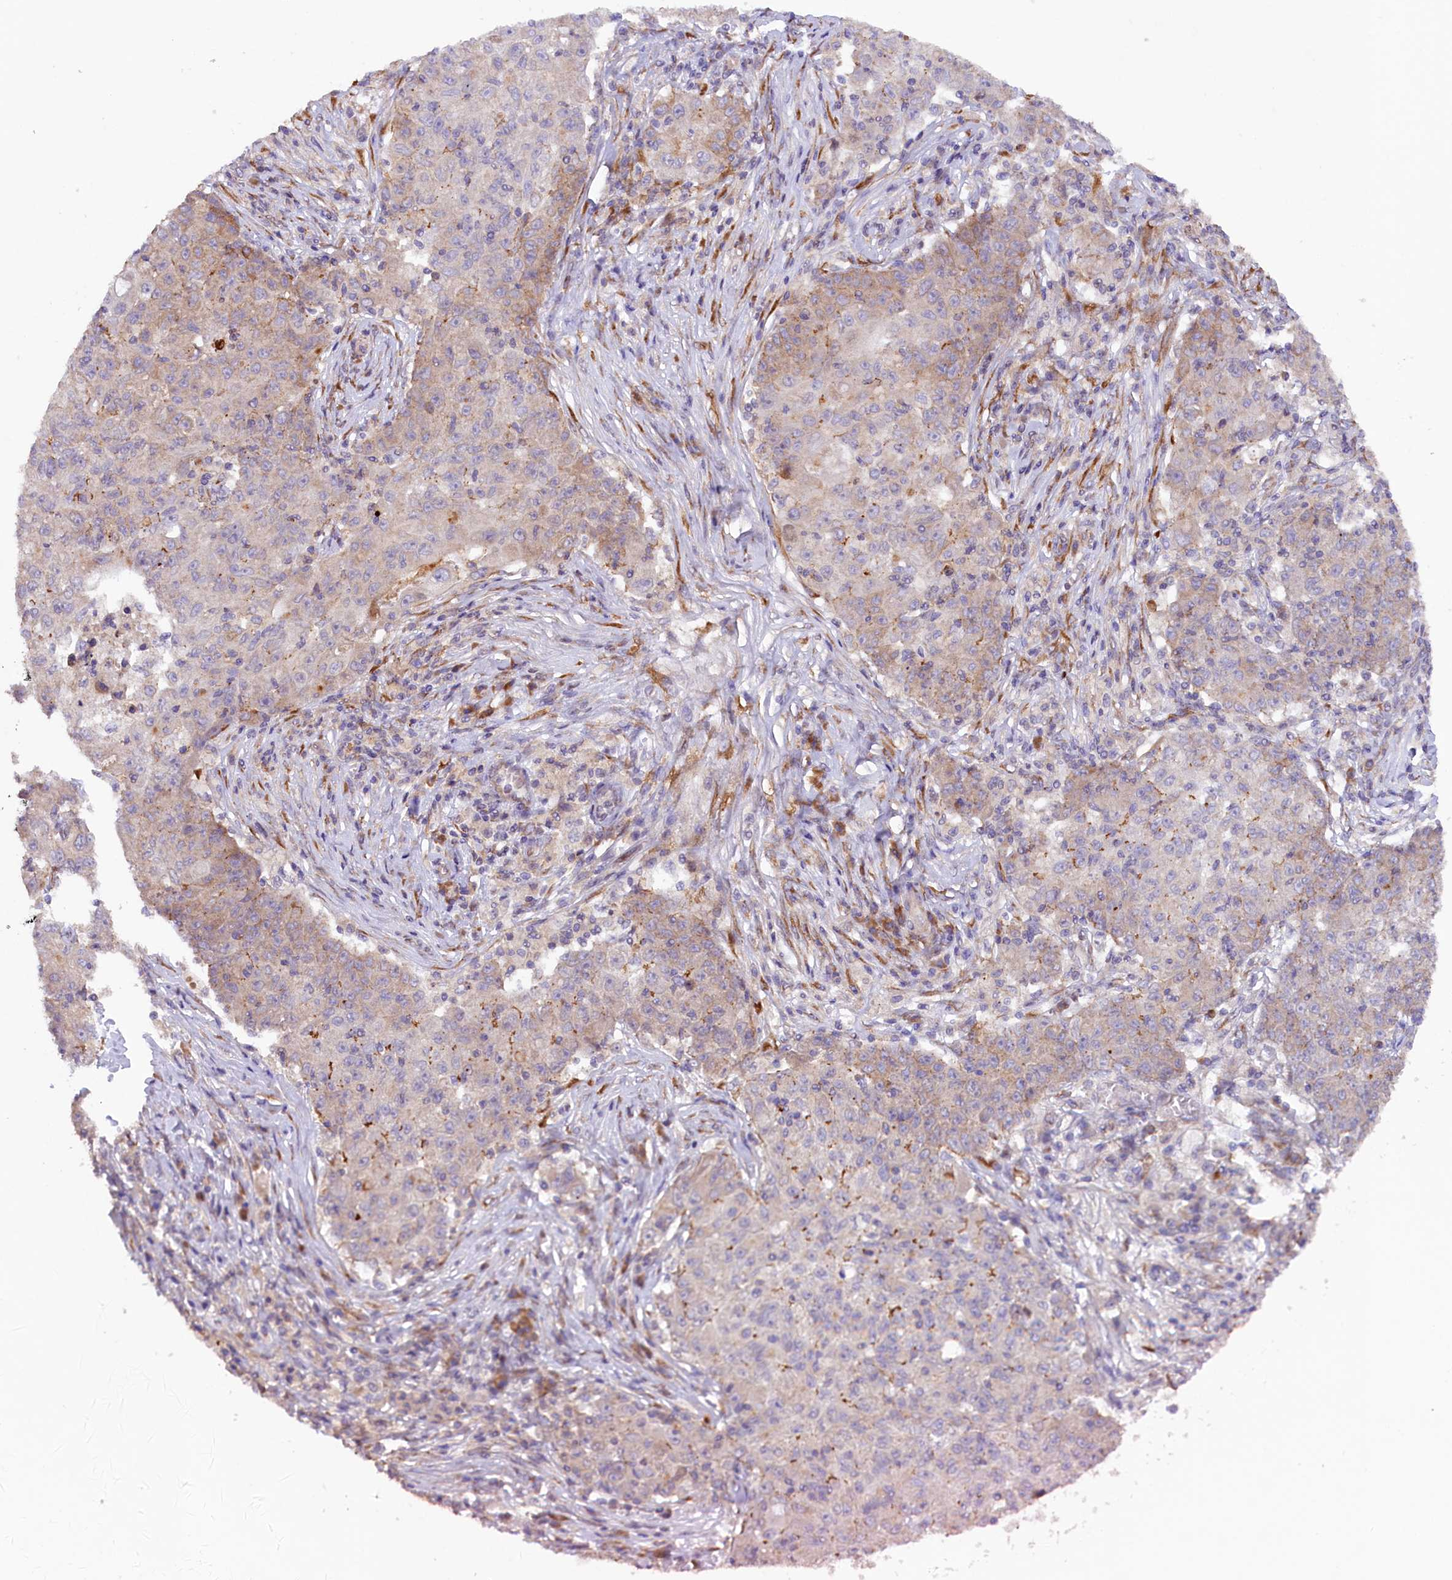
{"staining": {"intensity": "weak", "quantity": "25%-75%", "location": "cytoplasmic/membranous"}, "tissue": "ovarian cancer", "cell_type": "Tumor cells", "image_type": "cancer", "snomed": [{"axis": "morphology", "description": "Carcinoma, endometroid"}, {"axis": "topography", "description": "Ovary"}], "caption": "Endometroid carcinoma (ovarian) tissue shows weak cytoplasmic/membranous expression in approximately 25%-75% of tumor cells, visualized by immunohistochemistry.", "gene": "SSC5D", "patient": {"sex": "female", "age": 42}}